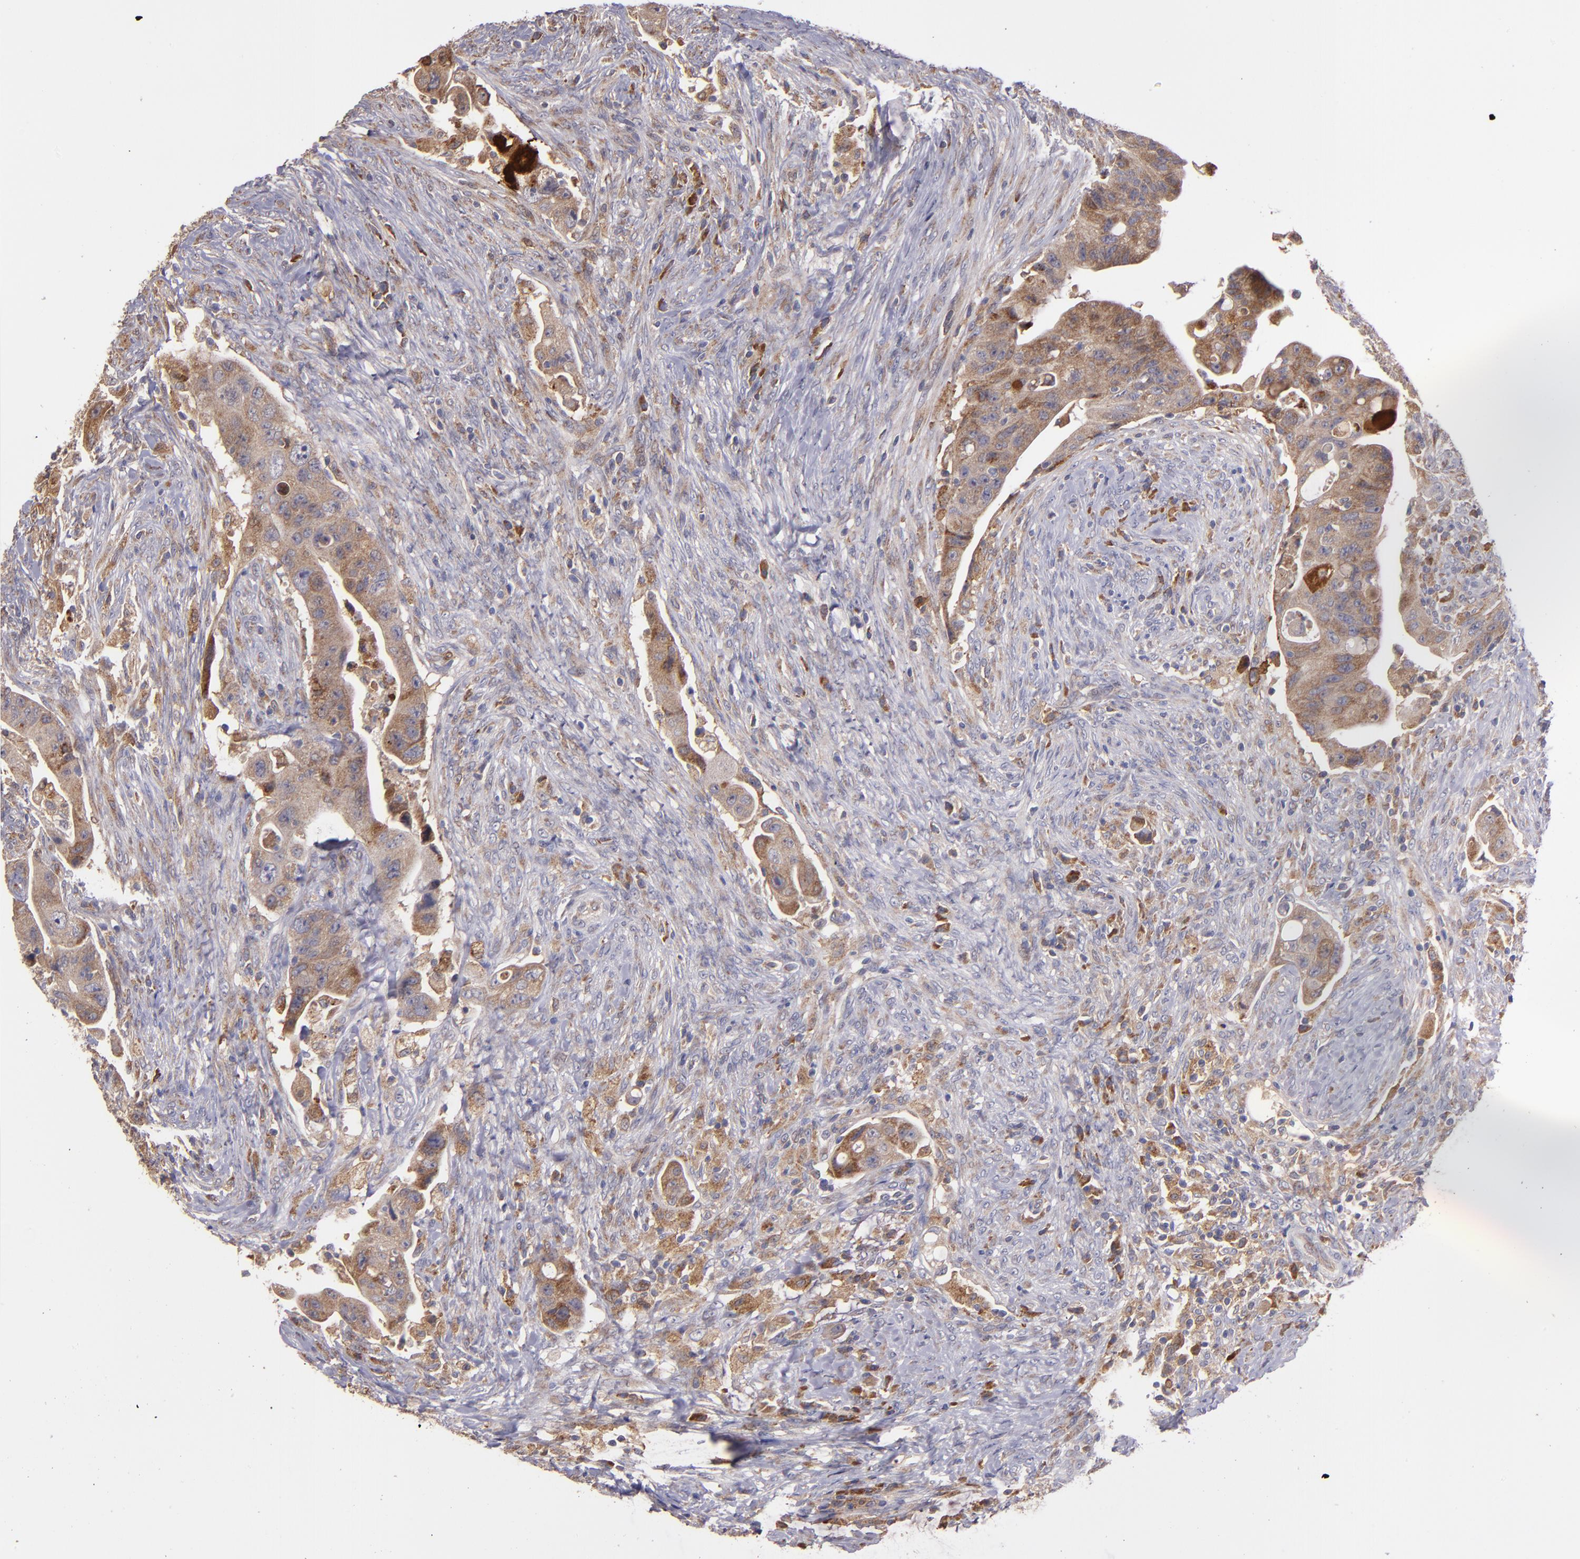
{"staining": {"intensity": "moderate", "quantity": ">75%", "location": "cytoplasmic/membranous"}, "tissue": "colorectal cancer", "cell_type": "Tumor cells", "image_type": "cancer", "snomed": [{"axis": "morphology", "description": "Adenocarcinoma, NOS"}, {"axis": "topography", "description": "Rectum"}], "caption": "Adenocarcinoma (colorectal) tissue demonstrates moderate cytoplasmic/membranous staining in approximately >75% of tumor cells", "gene": "IFIH1", "patient": {"sex": "female", "age": 71}}